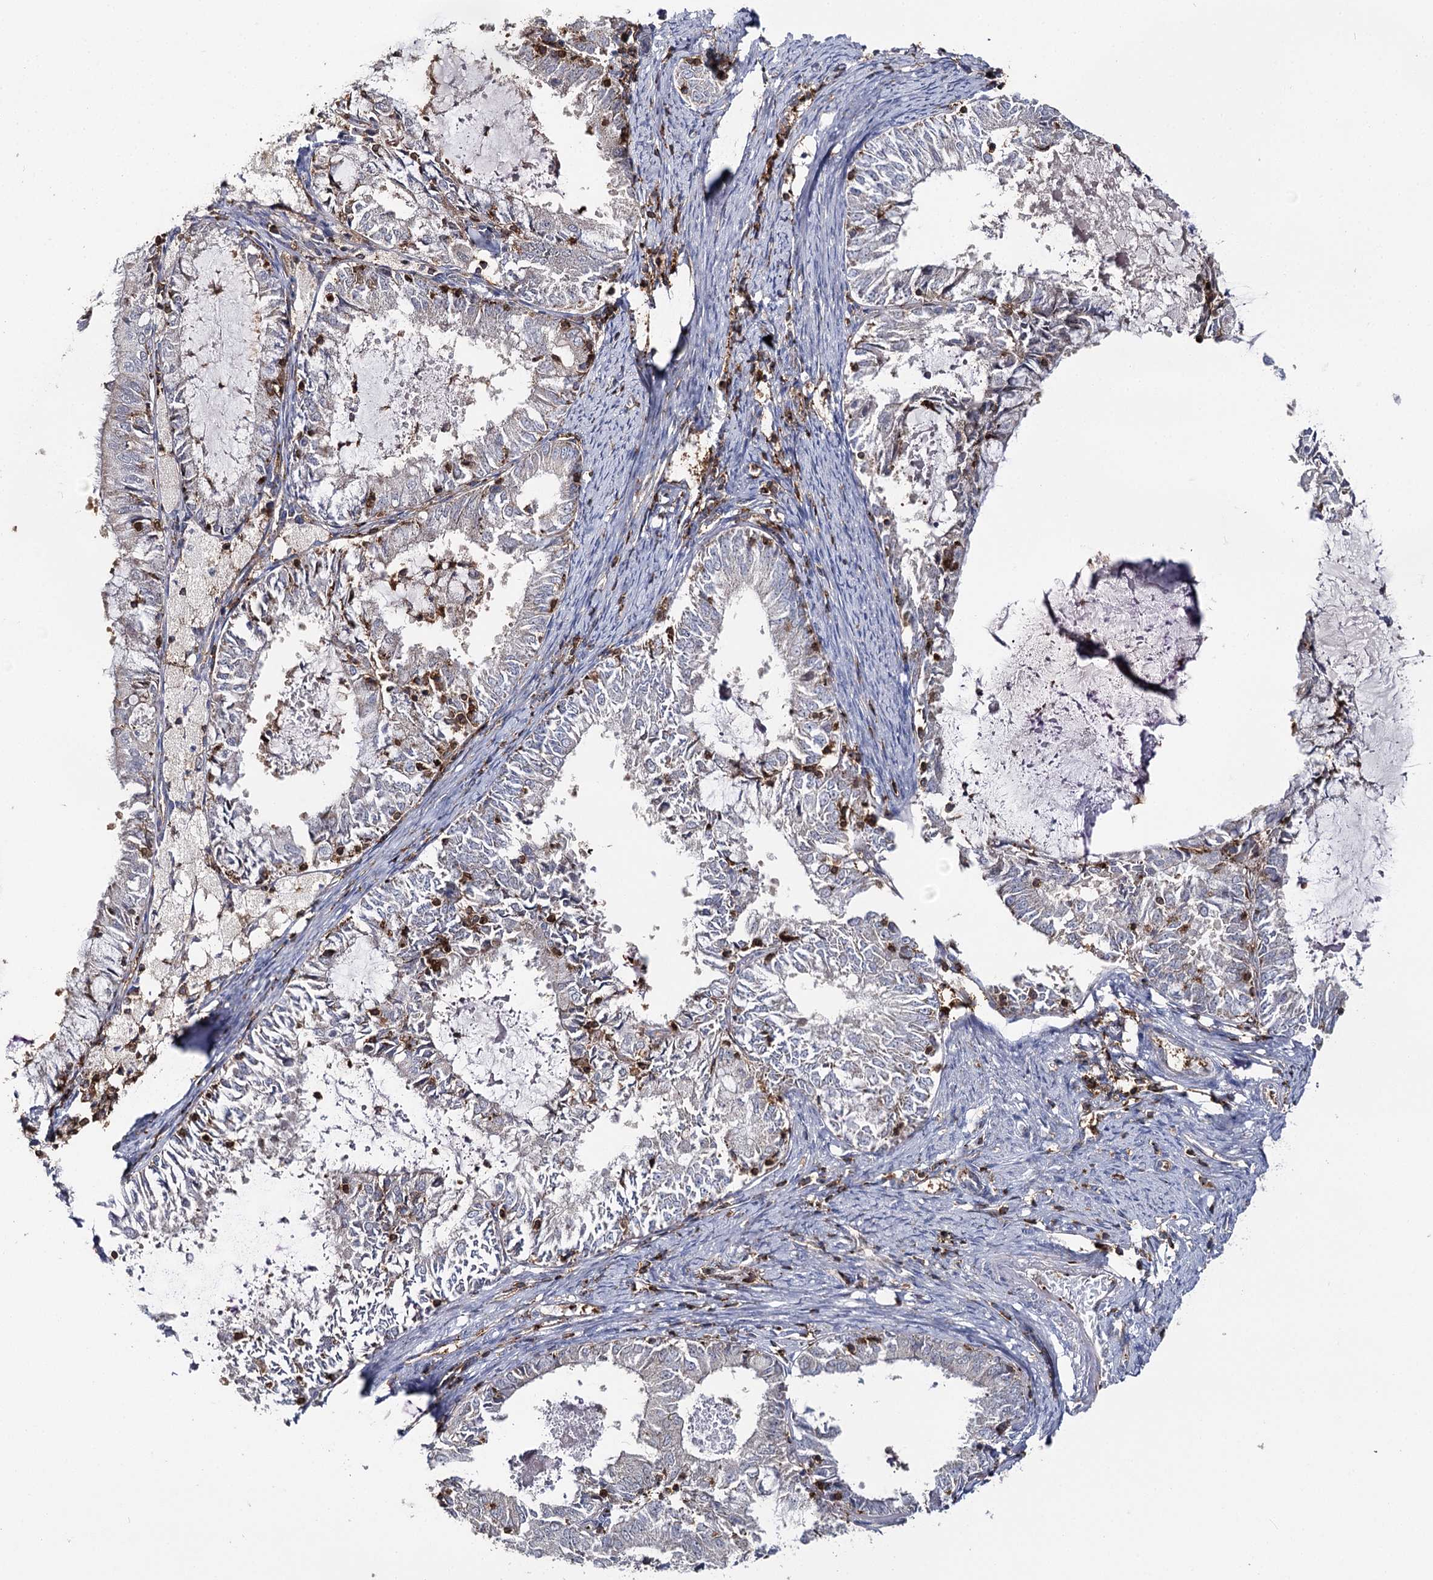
{"staining": {"intensity": "moderate", "quantity": "<25%", "location": "cytoplasmic/membranous"}, "tissue": "endometrial cancer", "cell_type": "Tumor cells", "image_type": "cancer", "snomed": [{"axis": "morphology", "description": "Adenocarcinoma, NOS"}, {"axis": "topography", "description": "Endometrium"}], "caption": "Adenocarcinoma (endometrial) tissue shows moderate cytoplasmic/membranous positivity in about <25% of tumor cells", "gene": "SEC24B", "patient": {"sex": "female", "age": 57}}